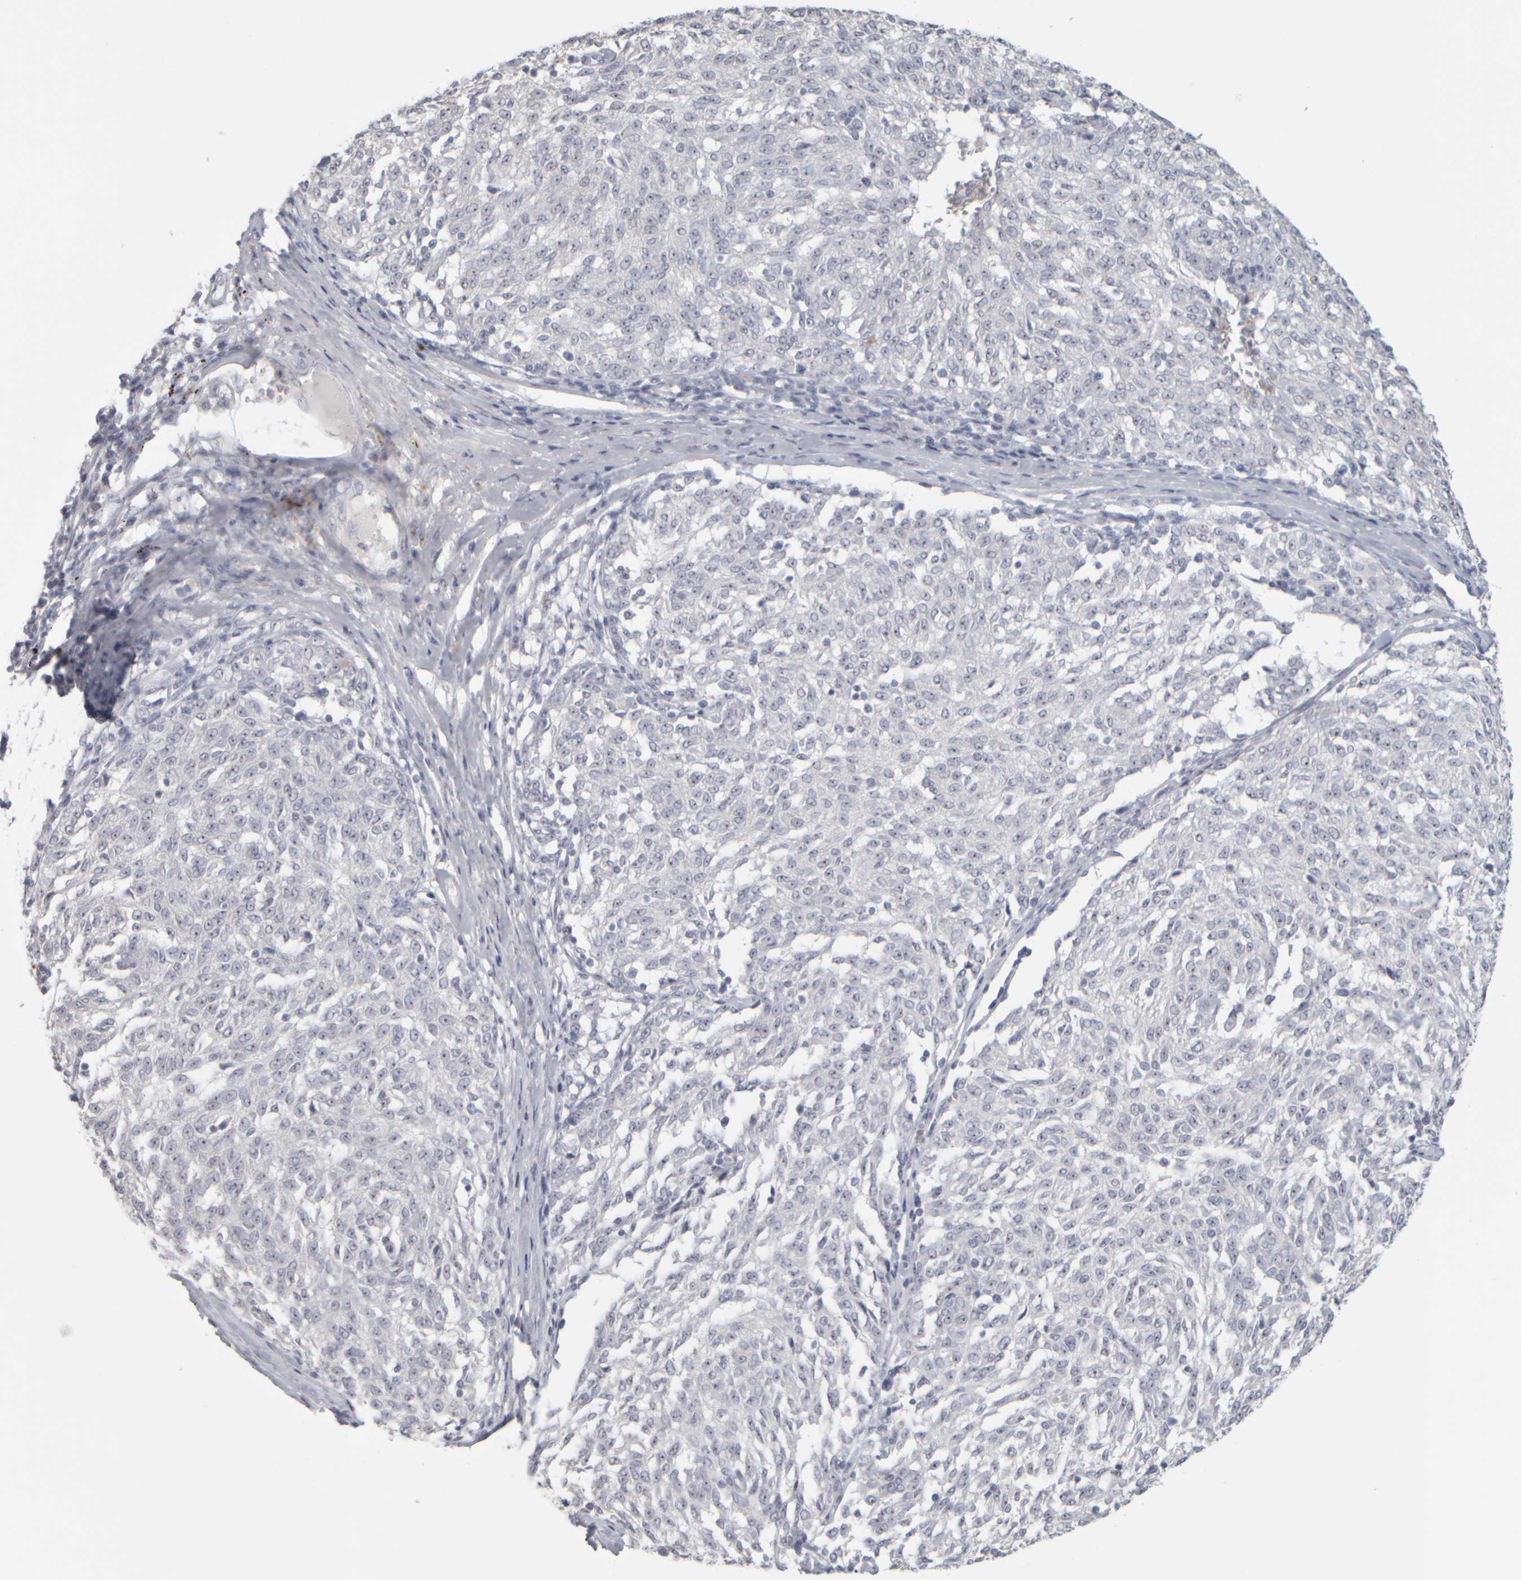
{"staining": {"intensity": "weak", "quantity": "25%-75%", "location": "nuclear"}, "tissue": "melanoma", "cell_type": "Tumor cells", "image_type": "cancer", "snomed": [{"axis": "morphology", "description": "Malignant melanoma, NOS"}, {"axis": "topography", "description": "Skin"}], "caption": "Melanoma was stained to show a protein in brown. There is low levels of weak nuclear positivity in approximately 25%-75% of tumor cells.", "gene": "DCXR", "patient": {"sex": "female", "age": 72}}